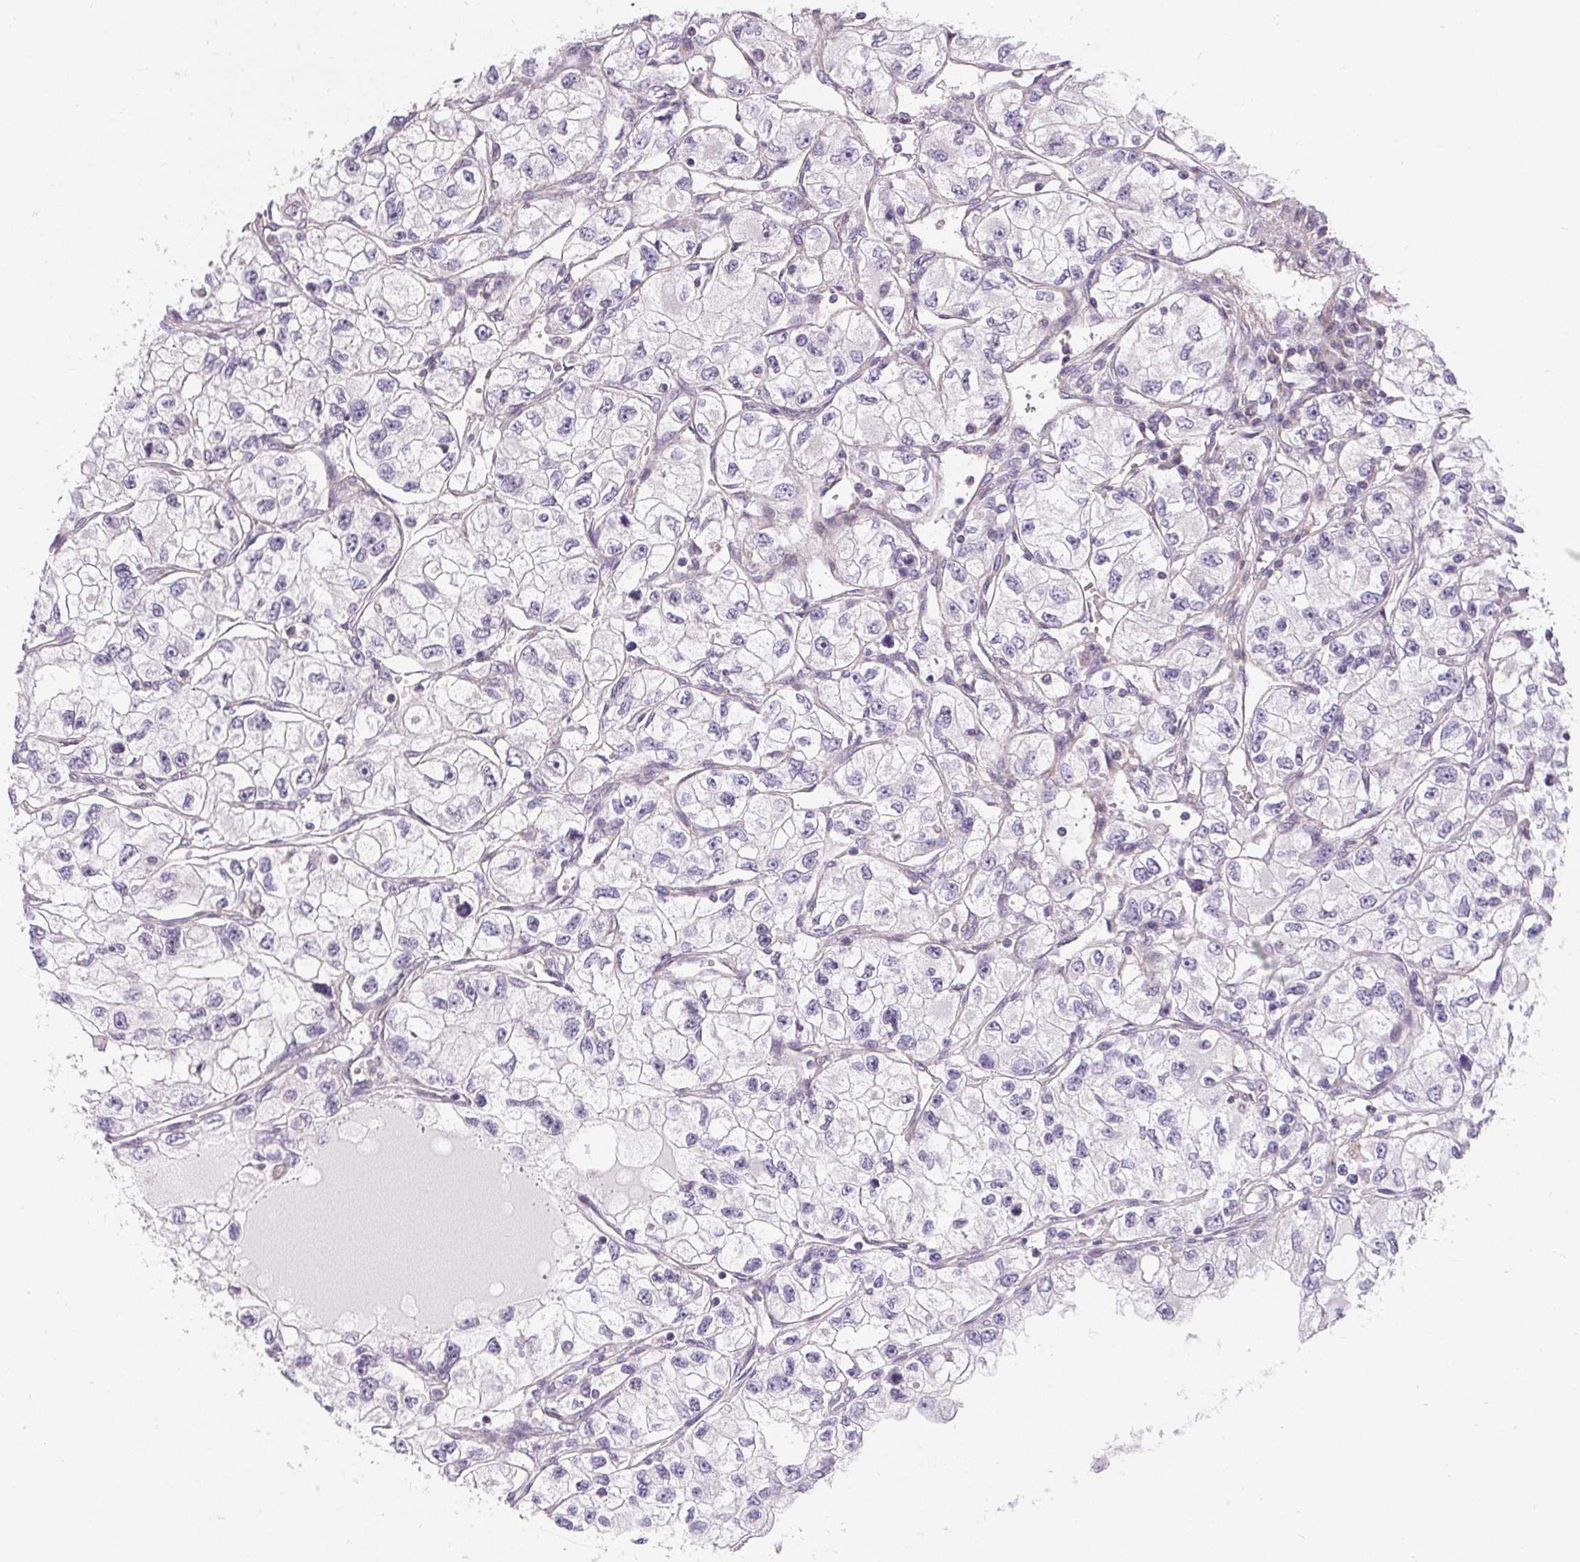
{"staining": {"intensity": "negative", "quantity": "none", "location": "none"}, "tissue": "renal cancer", "cell_type": "Tumor cells", "image_type": "cancer", "snomed": [{"axis": "morphology", "description": "Adenocarcinoma, NOS"}, {"axis": "topography", "description": "Kidney"}], "caption": "IHC of human renal cancer reveals no staining in tumor cells.", "gene": "APLP1", "patient": {"sex": "female", "age": 59}}